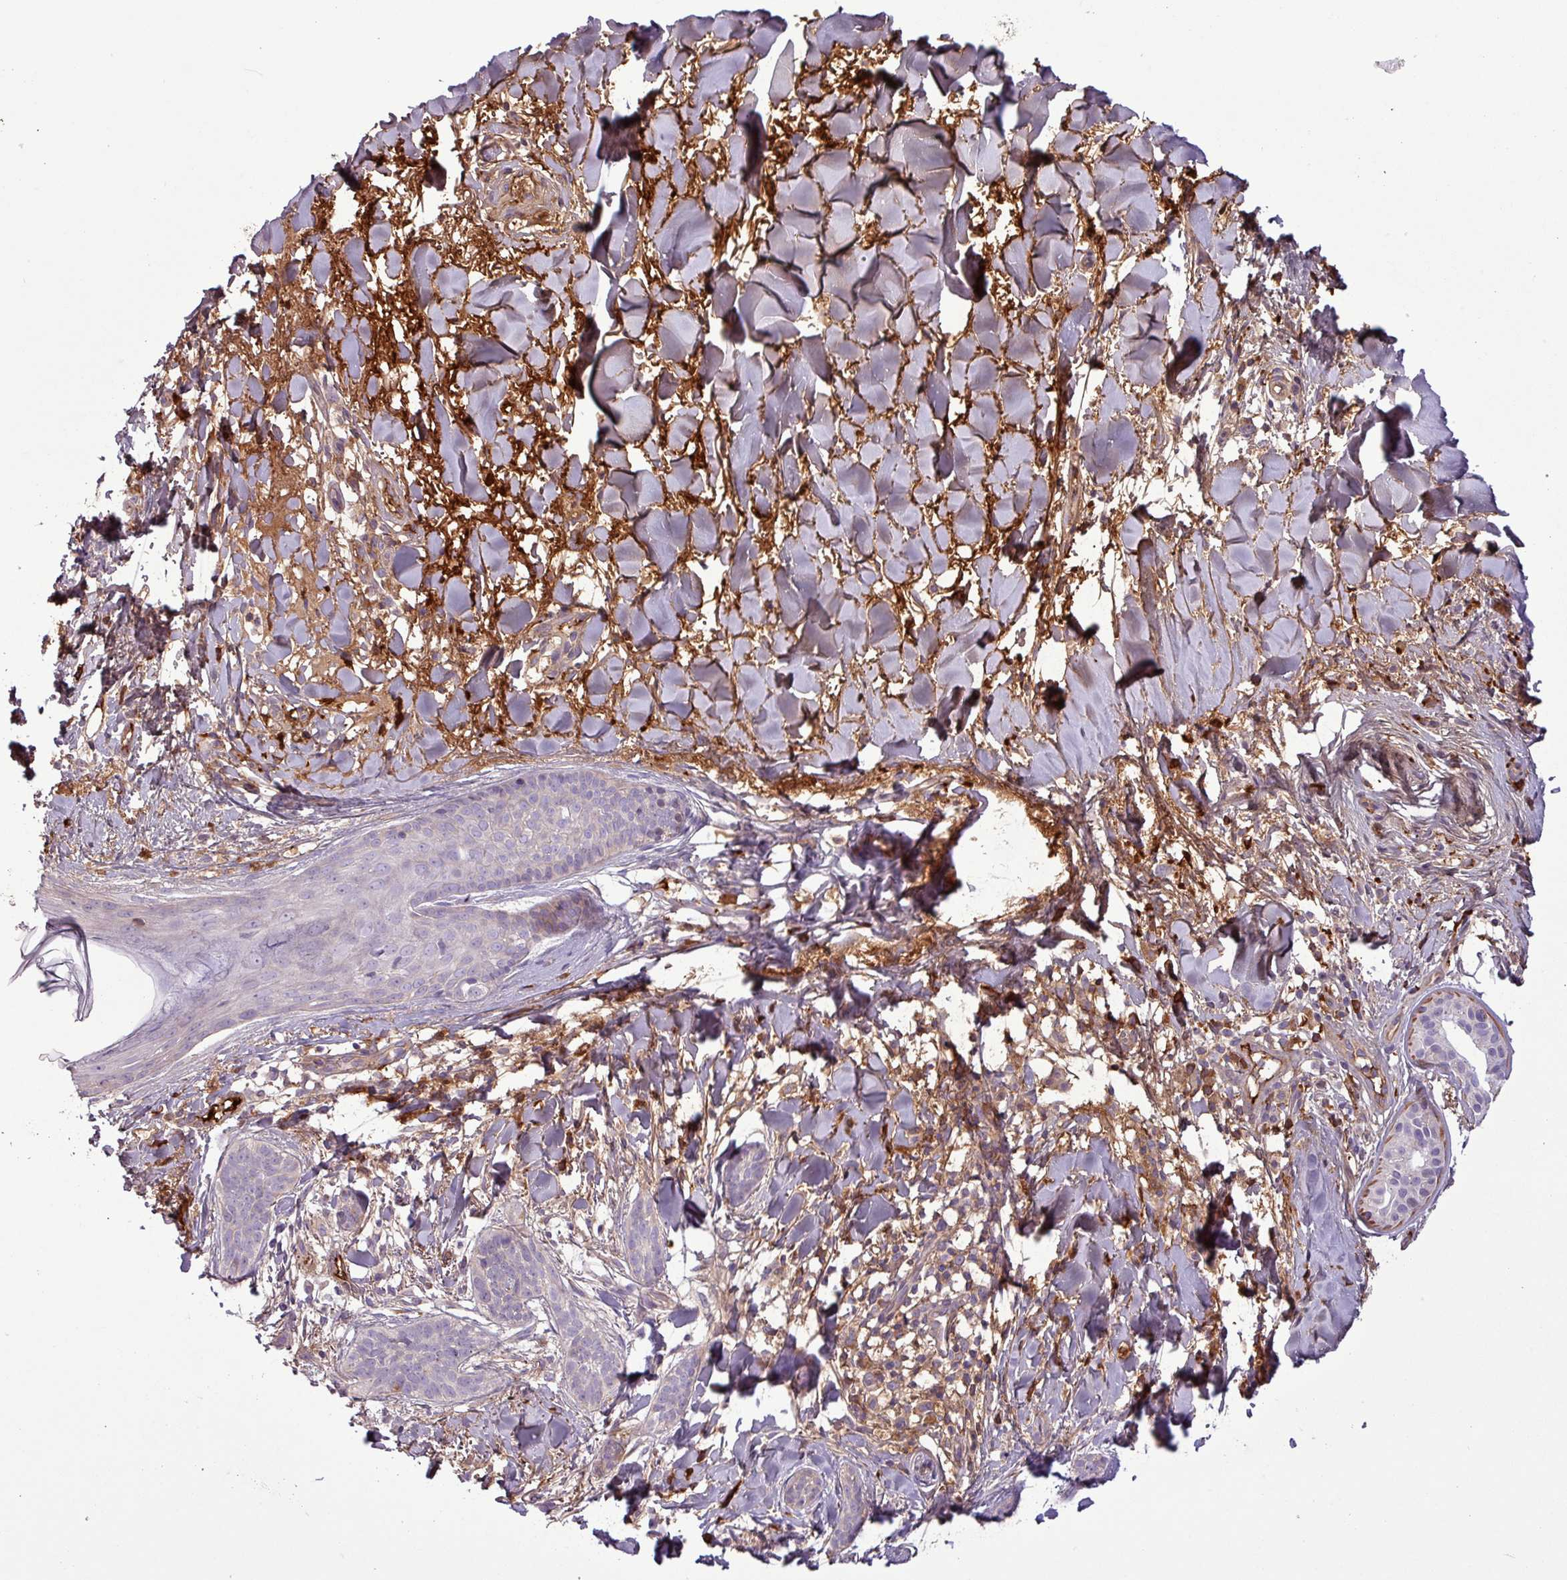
{"staining": {"intensity": "weak", "quantity": "<25%", "location": "cytoplasmic/membranous"}, "tissue": "skin cancer", "cell_type": "Tumor cells", "image_type": "cancer", "snomed": [{"axis": "morphology", "description": "Basal cell carcinoma"}, {"axis": "topography", "description": "Skin"}], "caption": "Skin cancer (basal cell carcinoma) was stained to show a protein in brown. There is no significant positivity in tumor cells.", "gene": "C4B", "patient": {"sex": "male", "age": 52}}